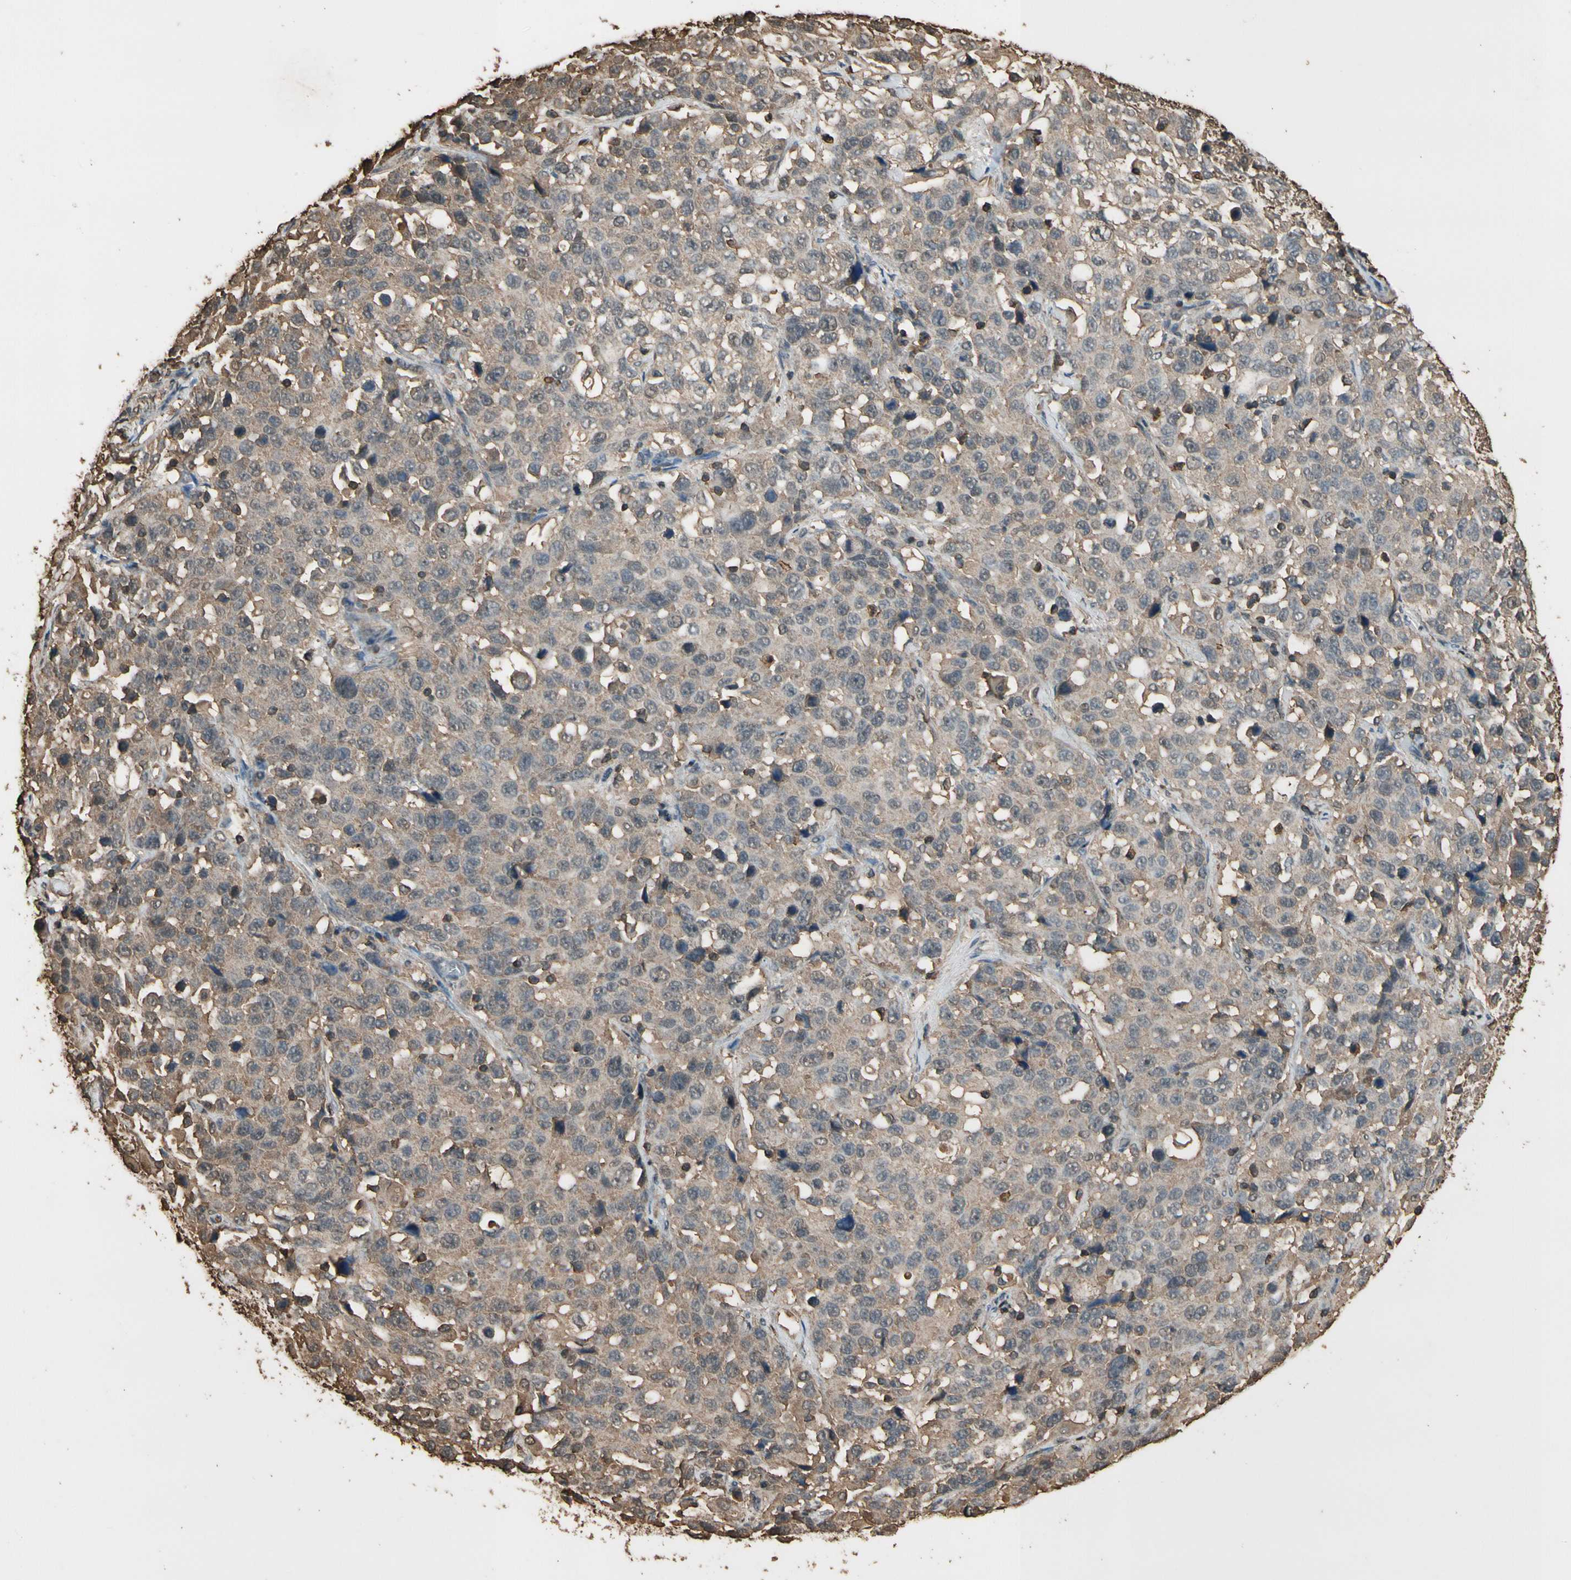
{"staining": {"intensity": "weak", "quantity": ">75%", "location": "cytoplasmic/membranous"}, "tissue": "stomach cancer", "cell_type": "Tumor cells", "image_type": "cancer", "snomed": [{"axis": "morphology", "description": "Normal tissue, NOS"}, {"axis": "morphology", "description": "Adenocarcinoma, NOS"}, {"axis": "topography", "description": "Stomach"}], "caption": "Weak cytoplasmic/membranous expression is seen in about >75% of tumor cells in stomach cancer.", "gene": "TNFSF13B", "patient": {"sex": "male", "age": 48}}